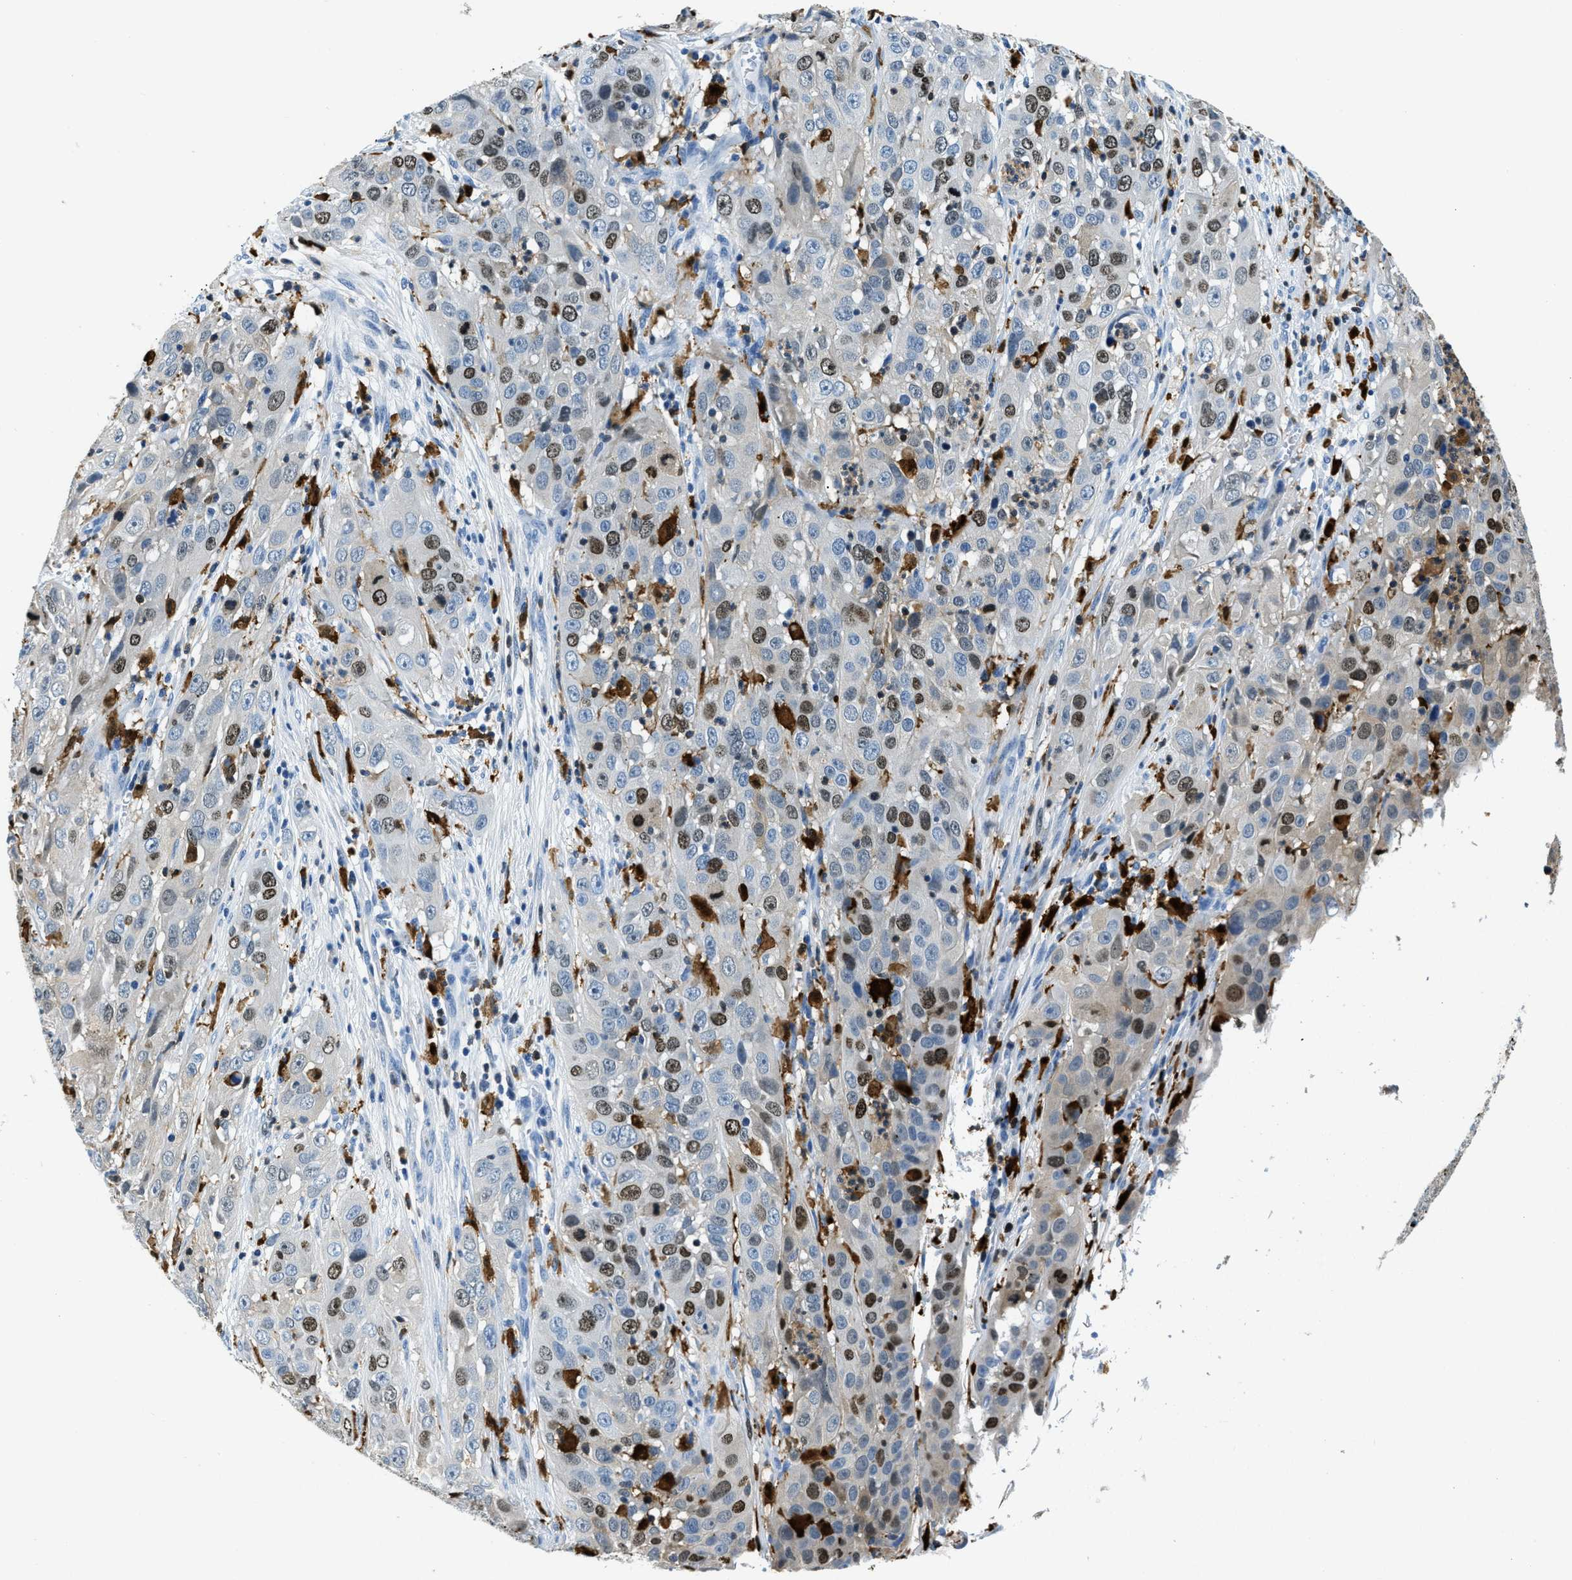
{"staining": {"intensity": "weak", "quantity": "25%-75%", "location": "nuclear"}, "tissue": "cervical cancer", "cell_type": "Tumor cells", "image_type": "cancer", "snomed": [{"axis": "morphology", "description": "Squamous cell carcinoma, NOS"}, {"axis": "topography", "description": "Cervix"}], "caption": "Tumor cells demonstrate weak nuclear staining in about 25%-75% of cells in cervical cancer.", "gene": "CAPG", "patient": {"sex": "female", "age": 32}}